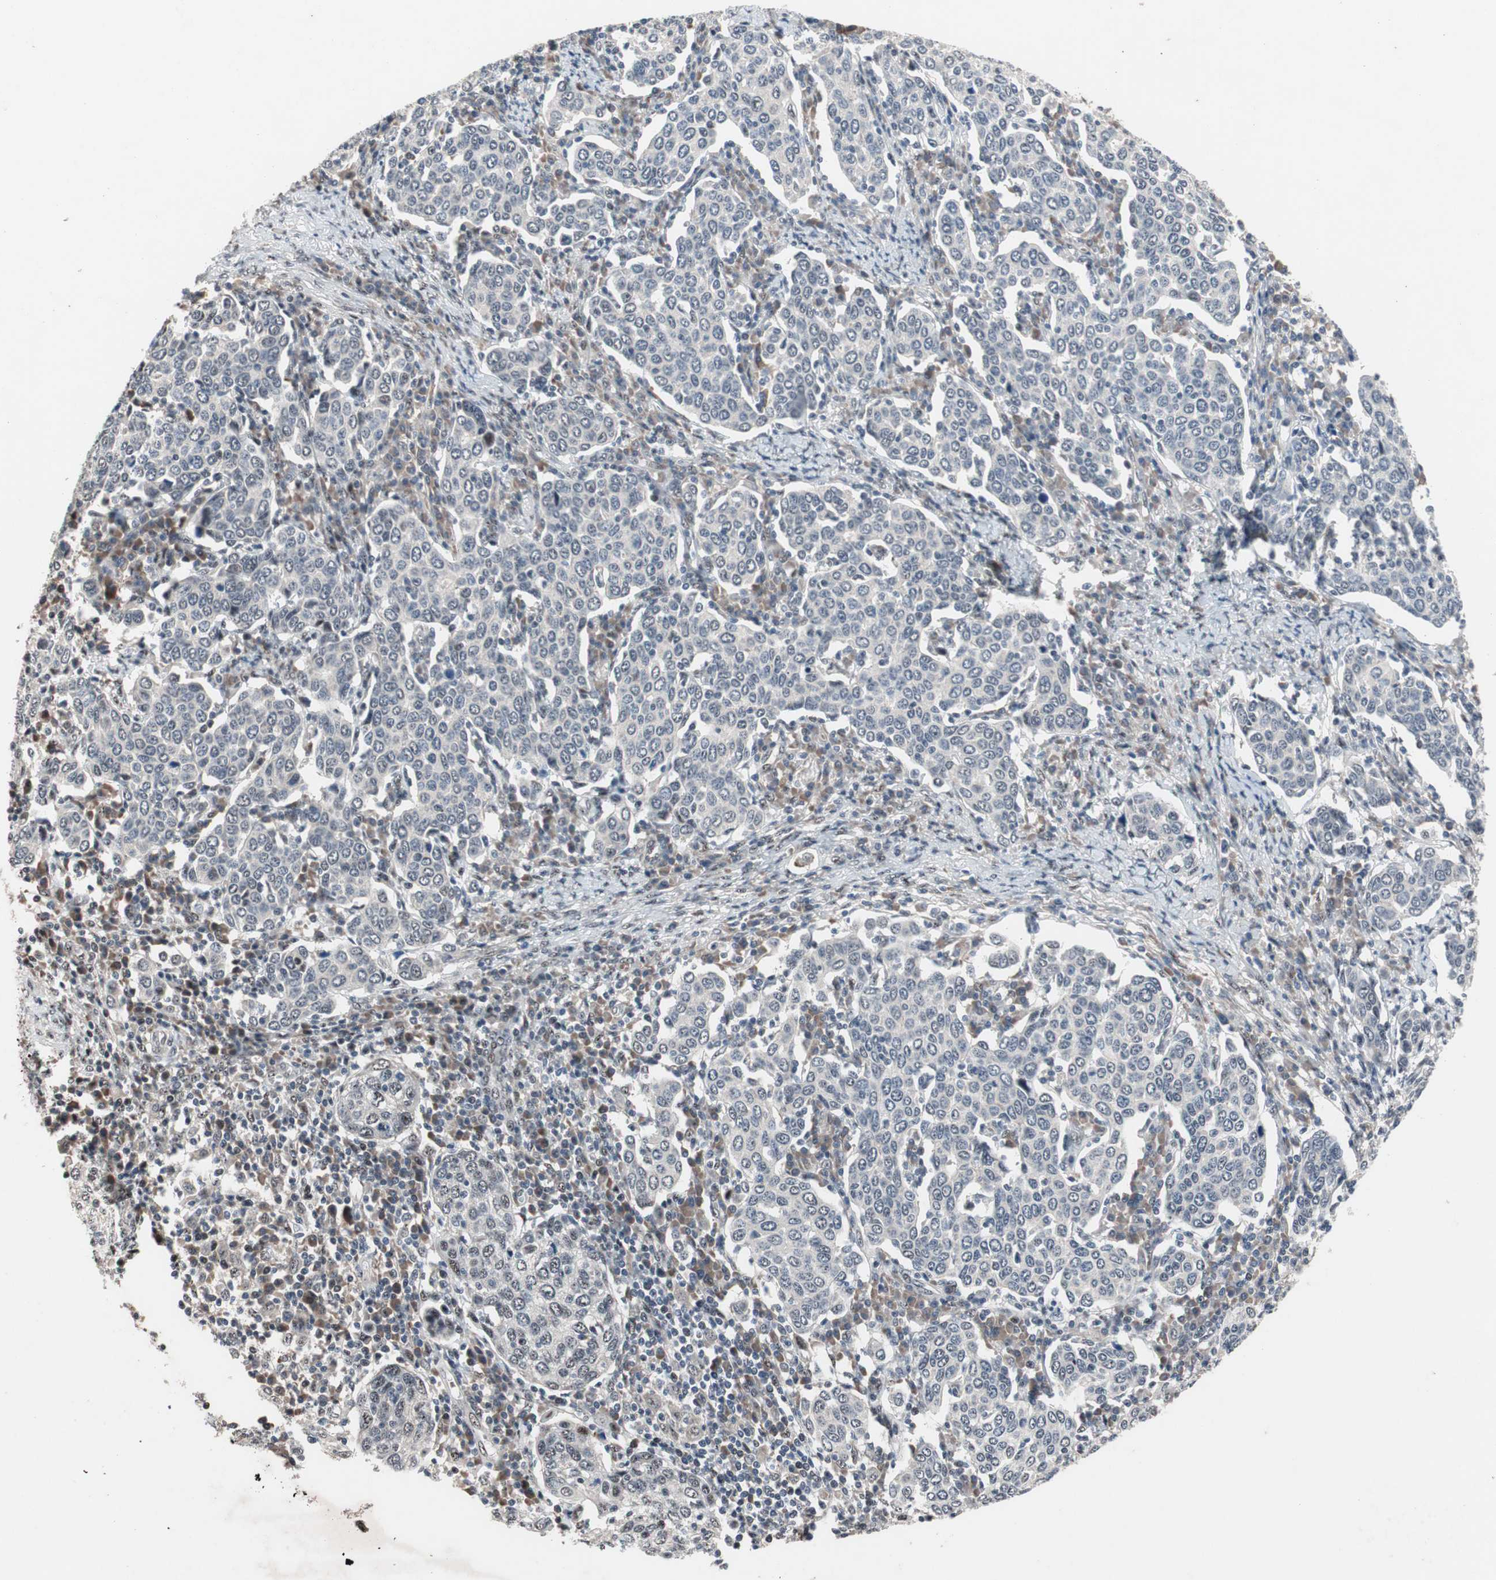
{"staining": {"intensity": "weak", "quantity": "<25%", "location": "nuclear"}, "tissue": "cervical cancer", "cell_type": "Tumor cells", "image_type": "cancer", "snomed": [{"axis": "morphology", "description": "Squamous cell carcinoma, NOS"}, {"axis": "topography", "description": "Cervix"}], "caption": "There is no significant positivity in tumor cells of cervical cancer (squamous cell carcinoma). (Brightfield microscopy of DAB immunohistochemistry at high magnification).", "gene": "SOX7", "patient": {"sex": "female", "age": 40}}